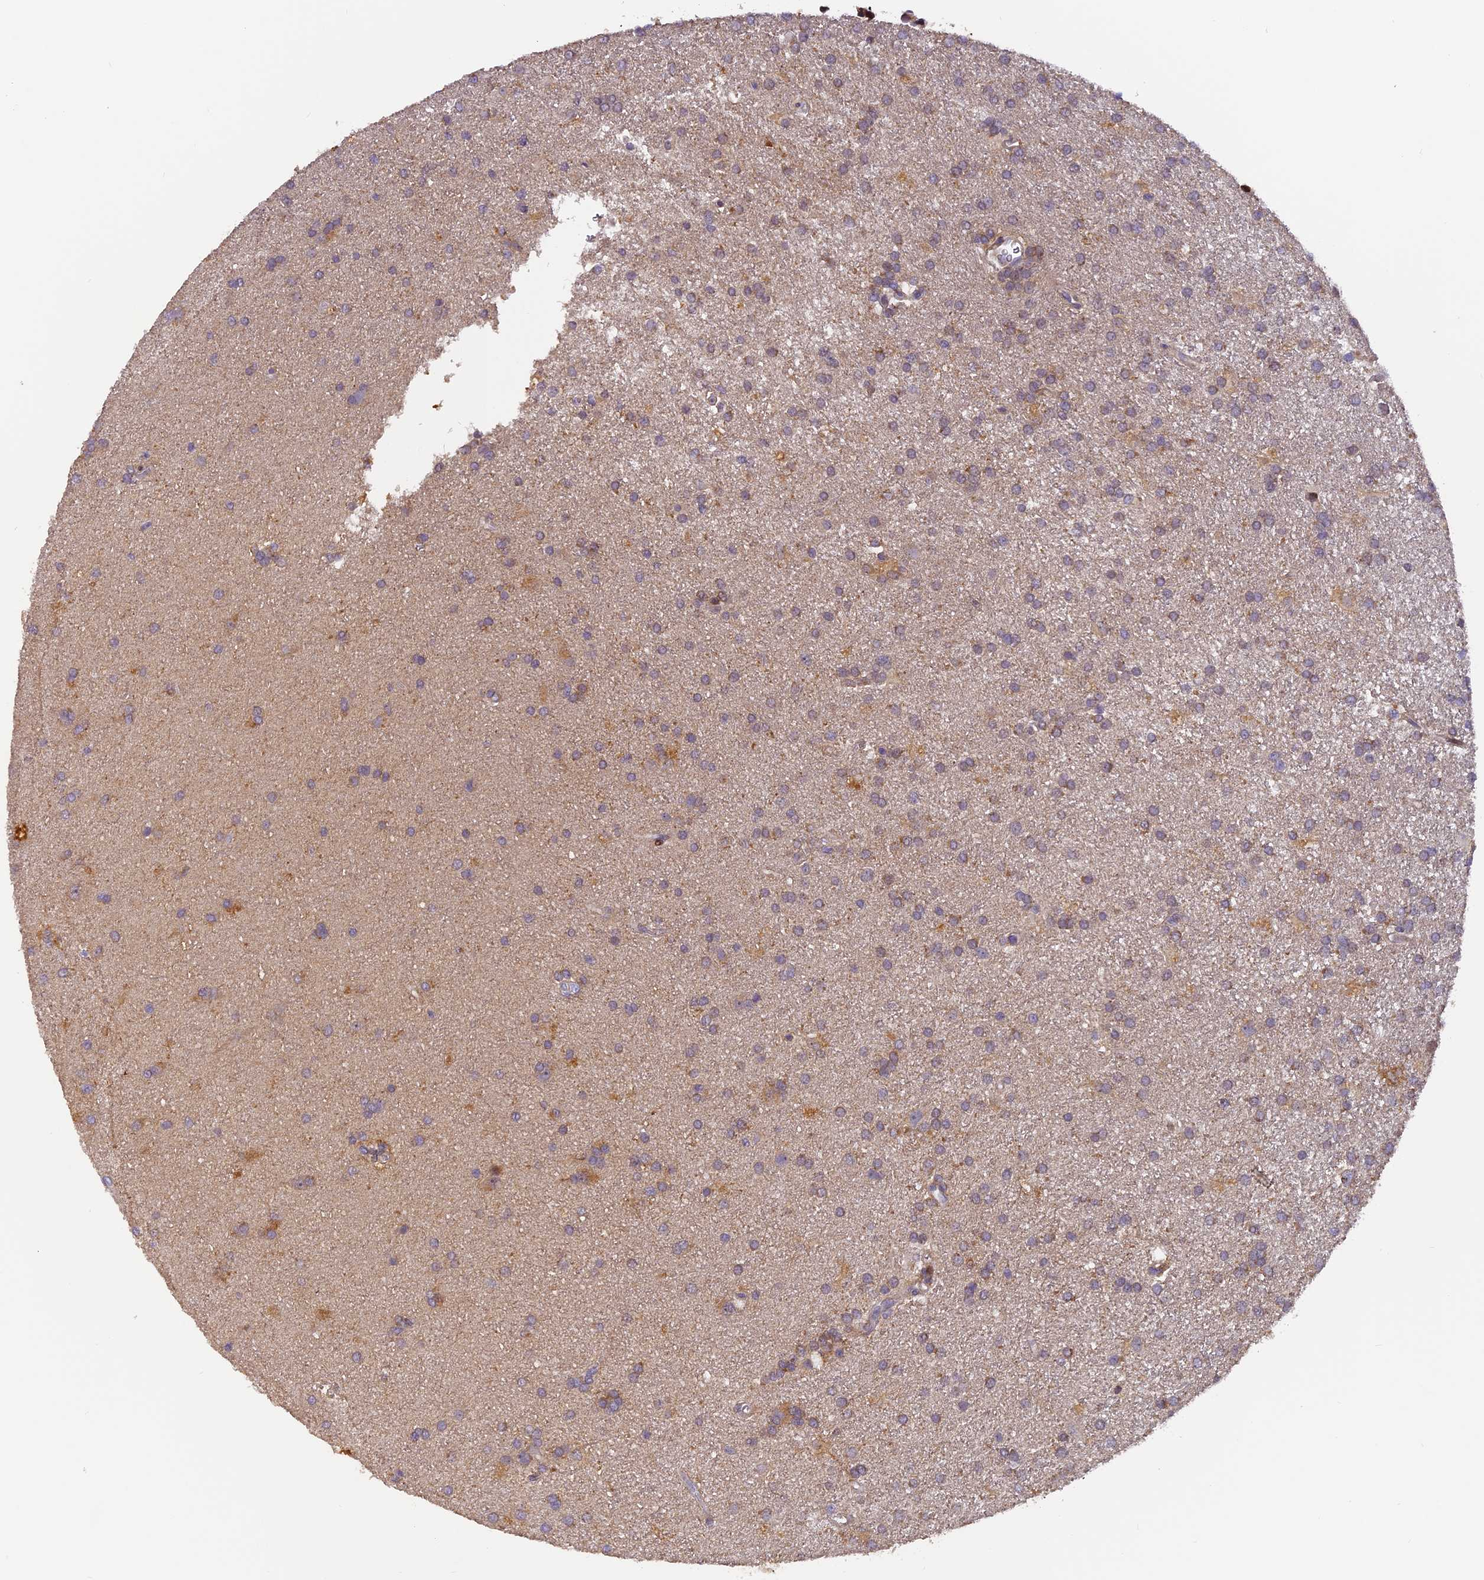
{"staining": {"intensity": "weak", "quantity": "25%-75%", "location": "cytoplasmic/membranous"}, "tissue": "glioma", "cell_type": "Tumor cells", "image_type": "cancer", "snomed": [{"axis": "morphology", "description": "Glioma, malignant, Low grade"}, {"axis": "topography", "description": "Brain"}], "caption": "Protein positivity by immunohistochemistry displays weak cytoplasmic/membranous positivity in about 25%-75% of tumor cells in glioma.", "gene": "RAB28", "patient": {"sex": "male", "age": 66}}